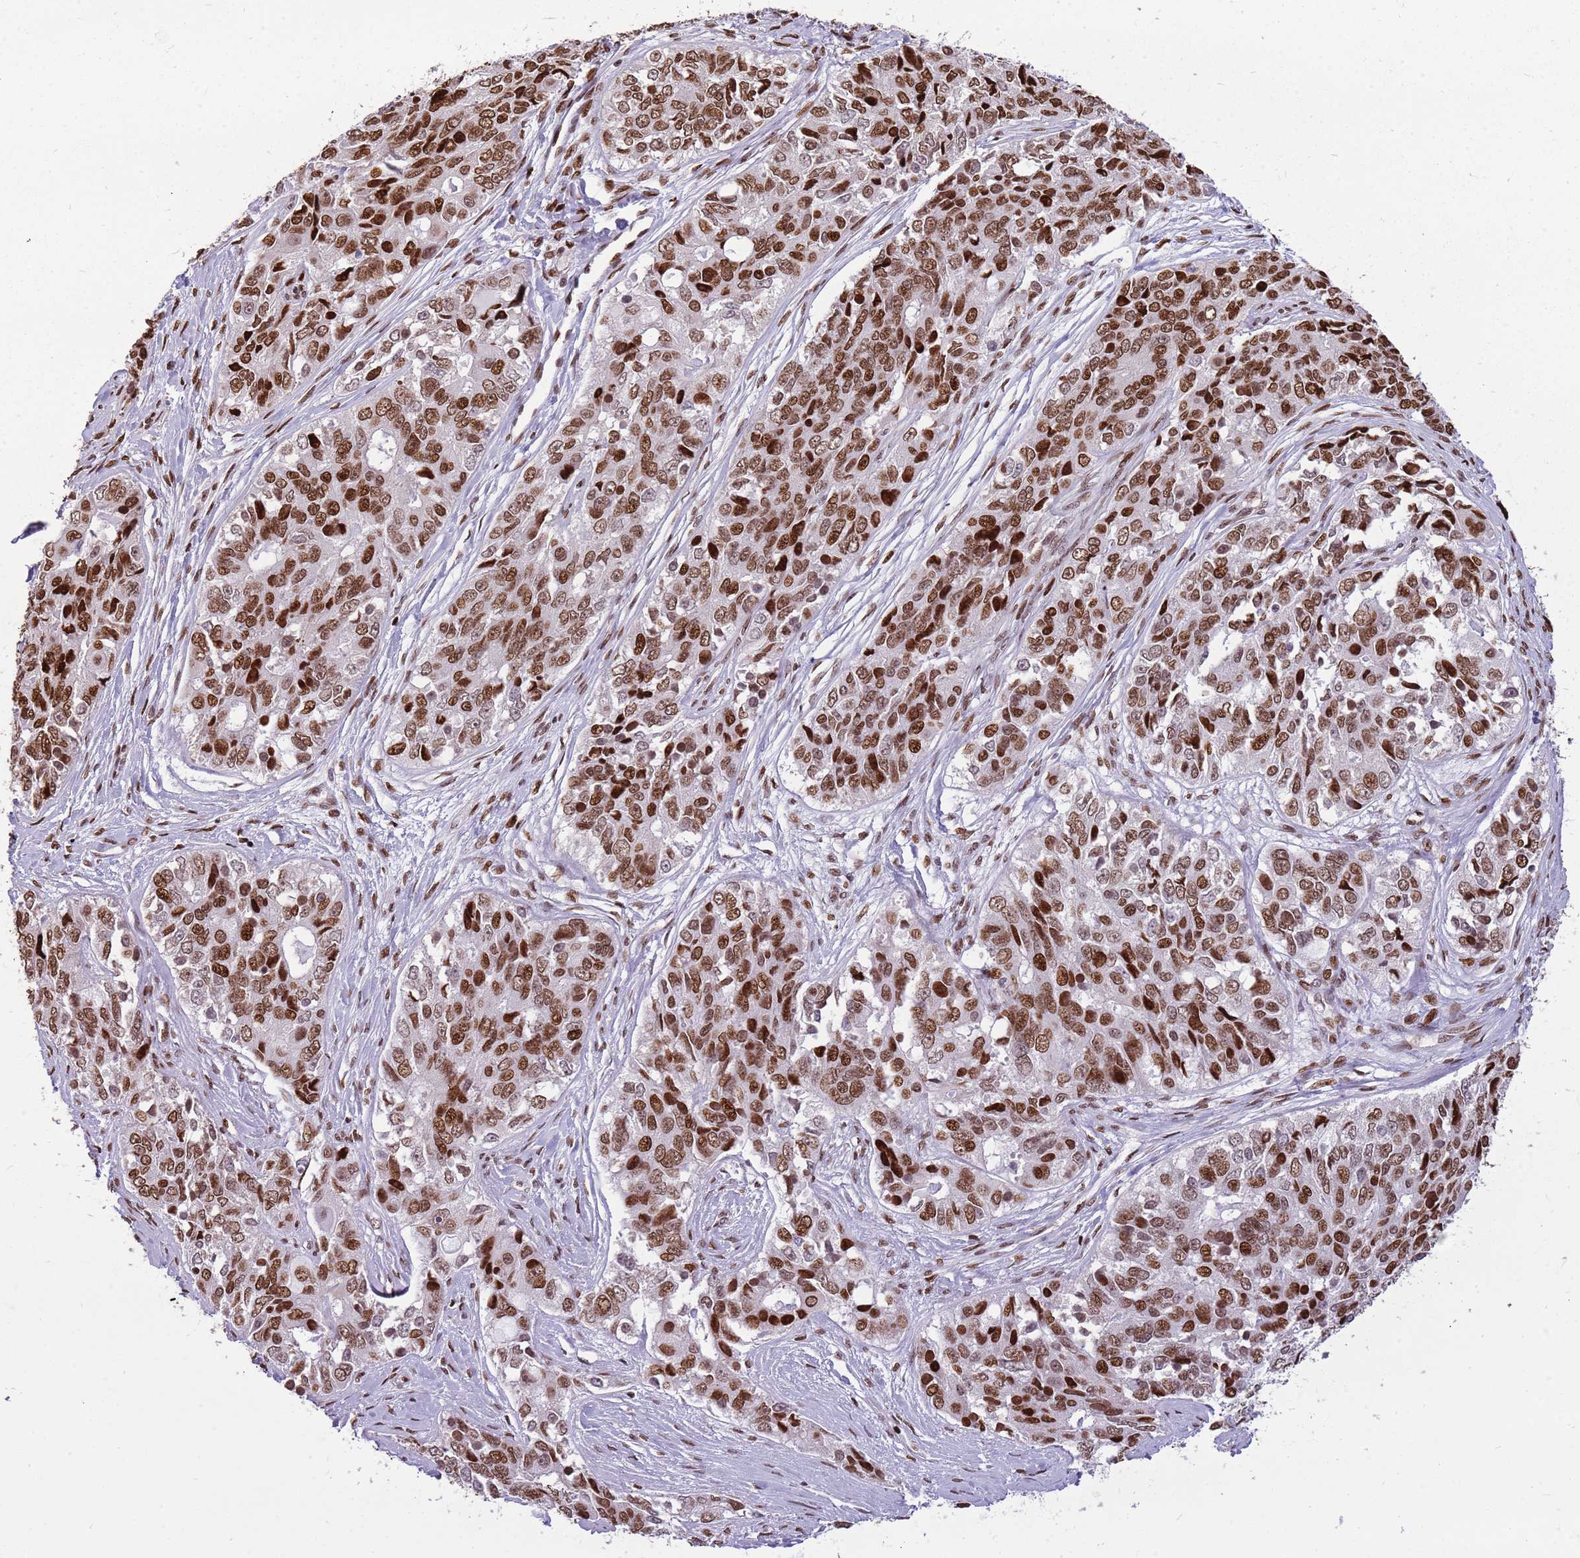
{"staining": {"intensity": "strong", "quantity": ">75%", "location": "nuclear"}, "tissue": "ovarian cancer", "cell_type": "Tumor cells", "image_type": "cancer", "snomed": [{"axis": "morphology", "description": "Carcinoma, endometroid"}, {"axis": "topography", "description": "Ovary"}], "caption": "This is an image of immunohistochemistry staining of ovarian cancer (endometroid carcinoma), which shows strong staining in the nuclear of tumor cells.", "gene": "WASHC4", "patient": {"sex": "female", "age": 51}}